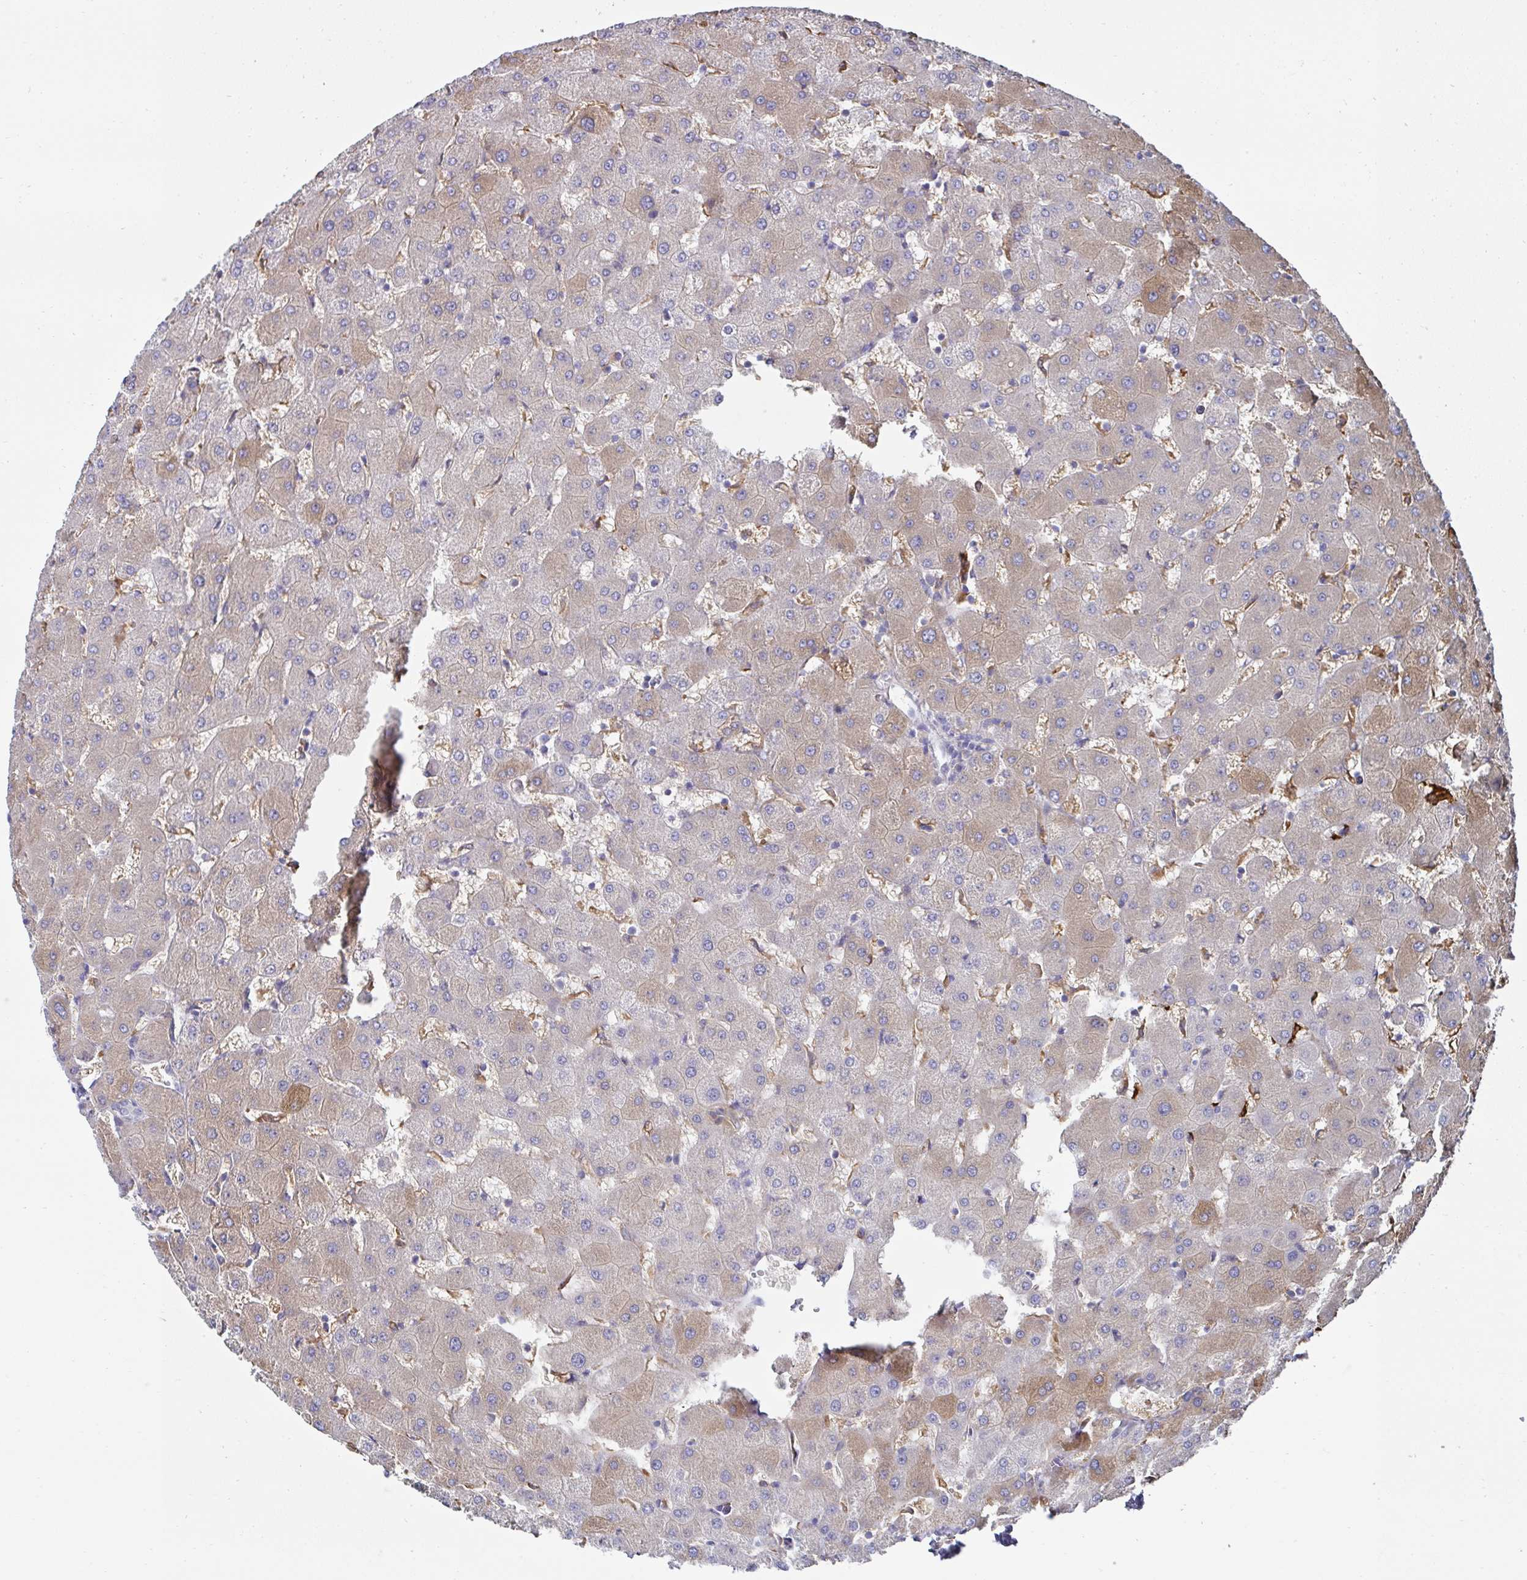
{"staining": {"intensity": "negative", "quantity": "none", "location": "none"}, "tissue": "liver", "cell_type": "Cholangiocytes", "image_type": "normal", "snomed": [{"axis": "morphology", "description": "Normal tissue, NOS"}, {"axis": "topography", "description": "Liver"}], "caption": "High power microscopy image of an immunohistochemistry (IHC) micrograph of benign liver, revealing no significant staining in cholangiocytes.", "gene": "FBXL13", "patient": {"sex": "female", "age": 63}}